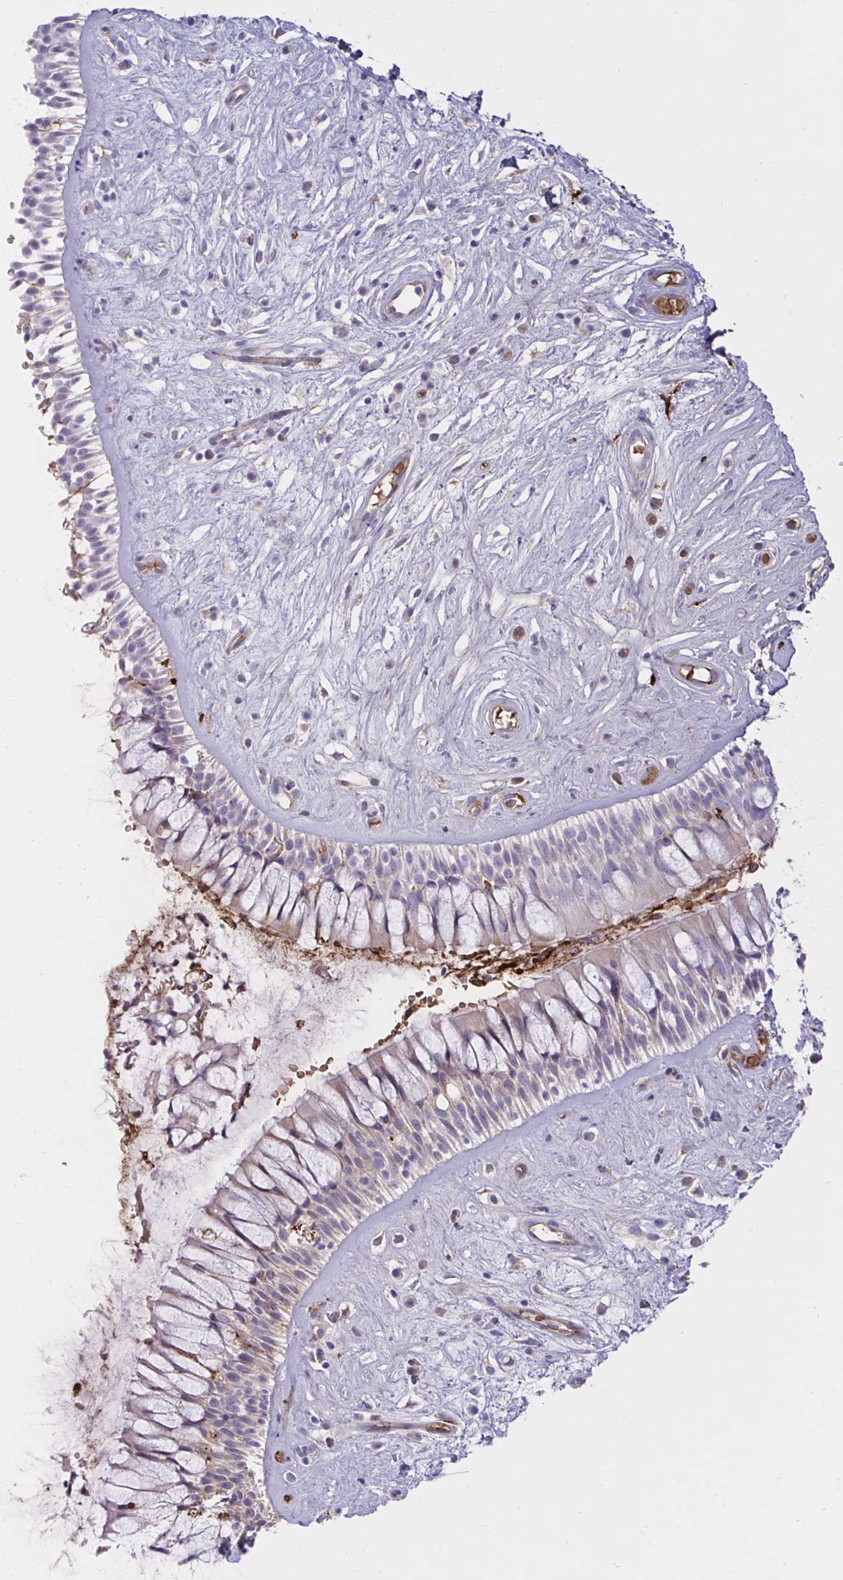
{"staining": {"intensity": "negative", "quantity": "none", "location": "none"}, "tissue": "nasopharynx", "cell_type": "Respiratory epithelial cells", "image_type": "normal", "snomed": [{"axis": "morphology", "description": "Normal tissue, NOS"}, {"axis": "topography", "description": "Nasopharynx"}], "caption": "A histopathology image of nasopharynx stained for a protein displays no brown staining in respiratory epithelial cells.", "gene": "F2", "patient": {"sex": "male", "age": 32}}